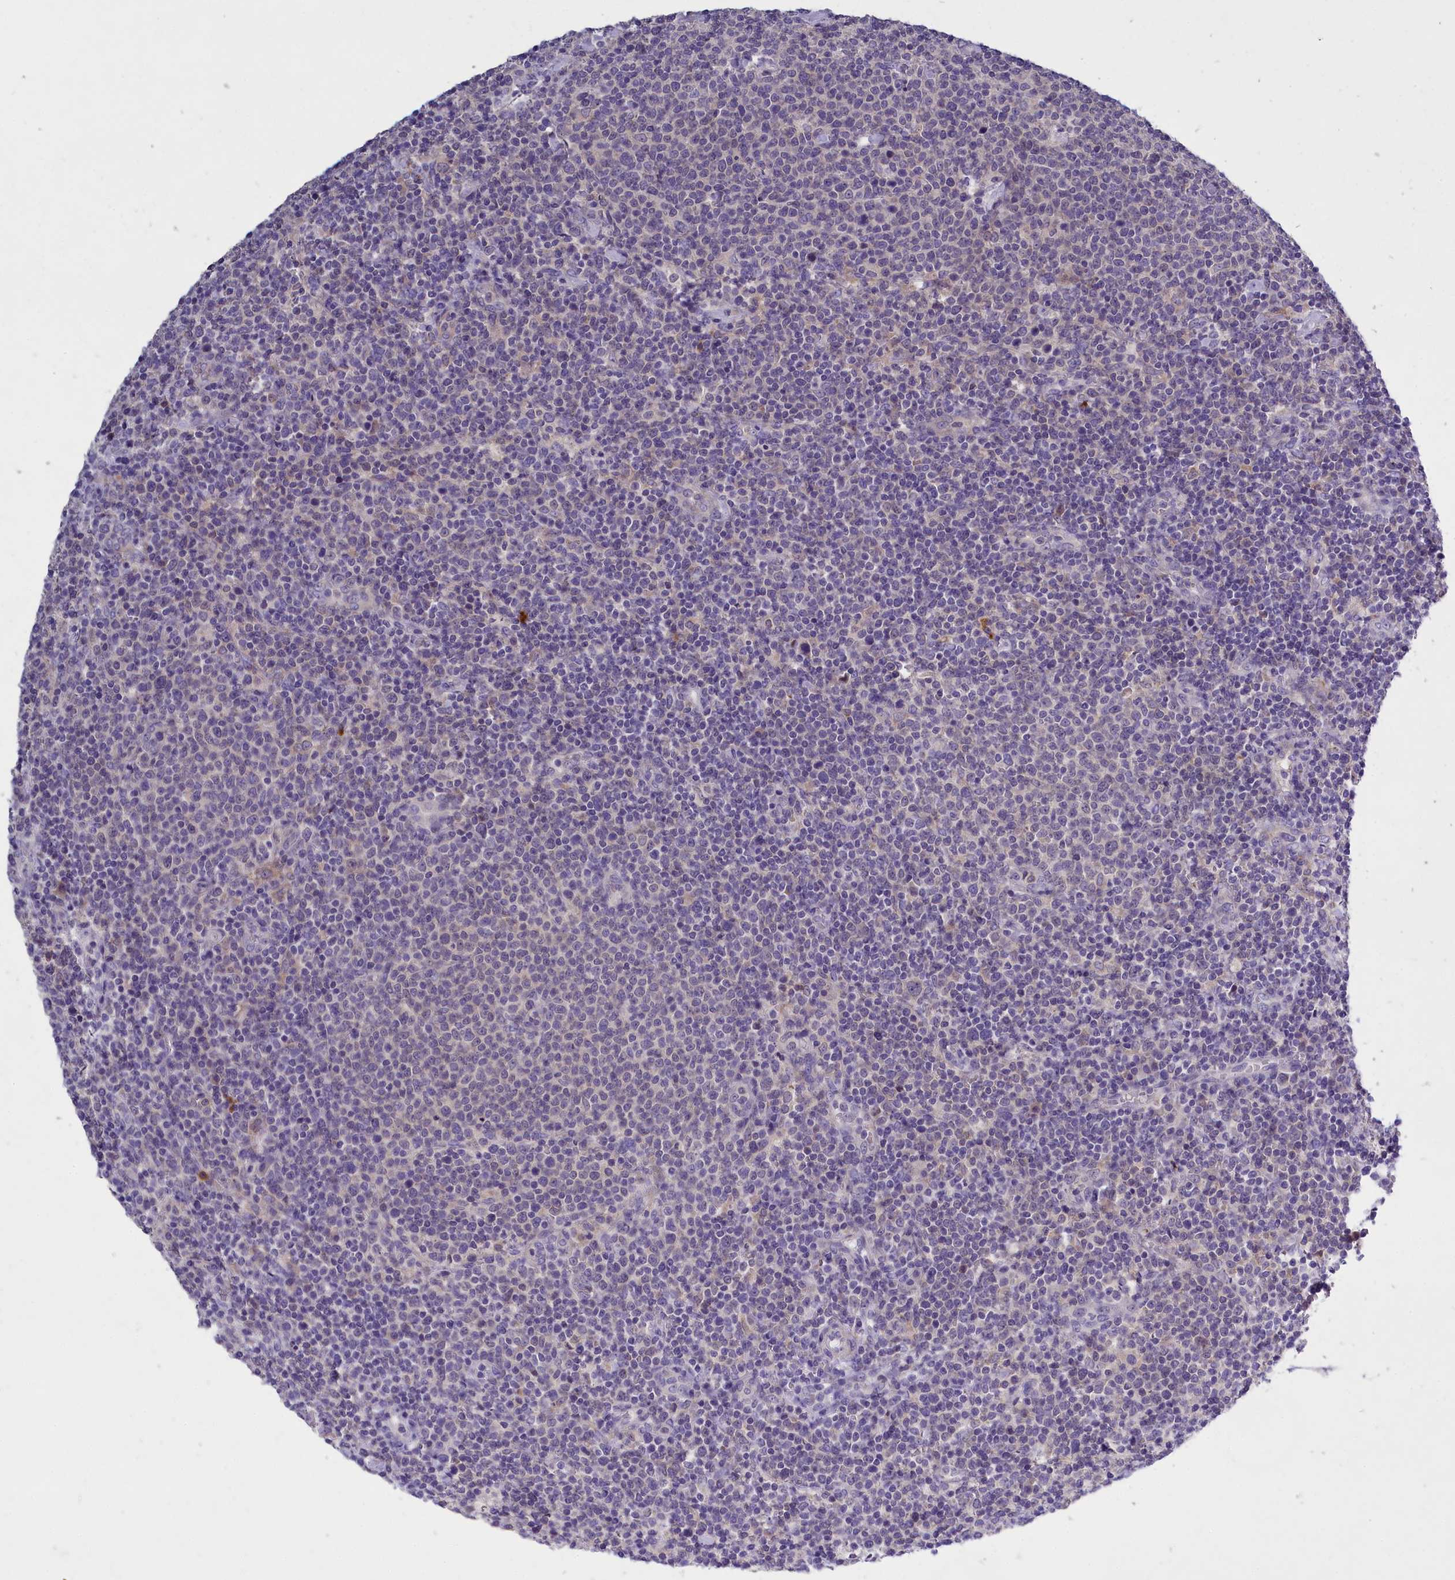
{"staining": {"intensity": "negative", "quantity": "none", "location": "none"}, "tissue": "lymphoma", "cell_type": "Tumor cells", "image_type": "cancer", "snomed": [{"axis": "morphology", "description": "Malignant lymphoma, non-Hodgkin's type, High grade"}, {"axis": "topography", "description": "Lymph node"}], "caption": "Human high-grade malignant lymphoma, non-Hodgkin's type stained for a protein using IHC displays no staining in tumor cells.", "gene": "ENPP6", "patient": {"sex": "male", "age": 61}}